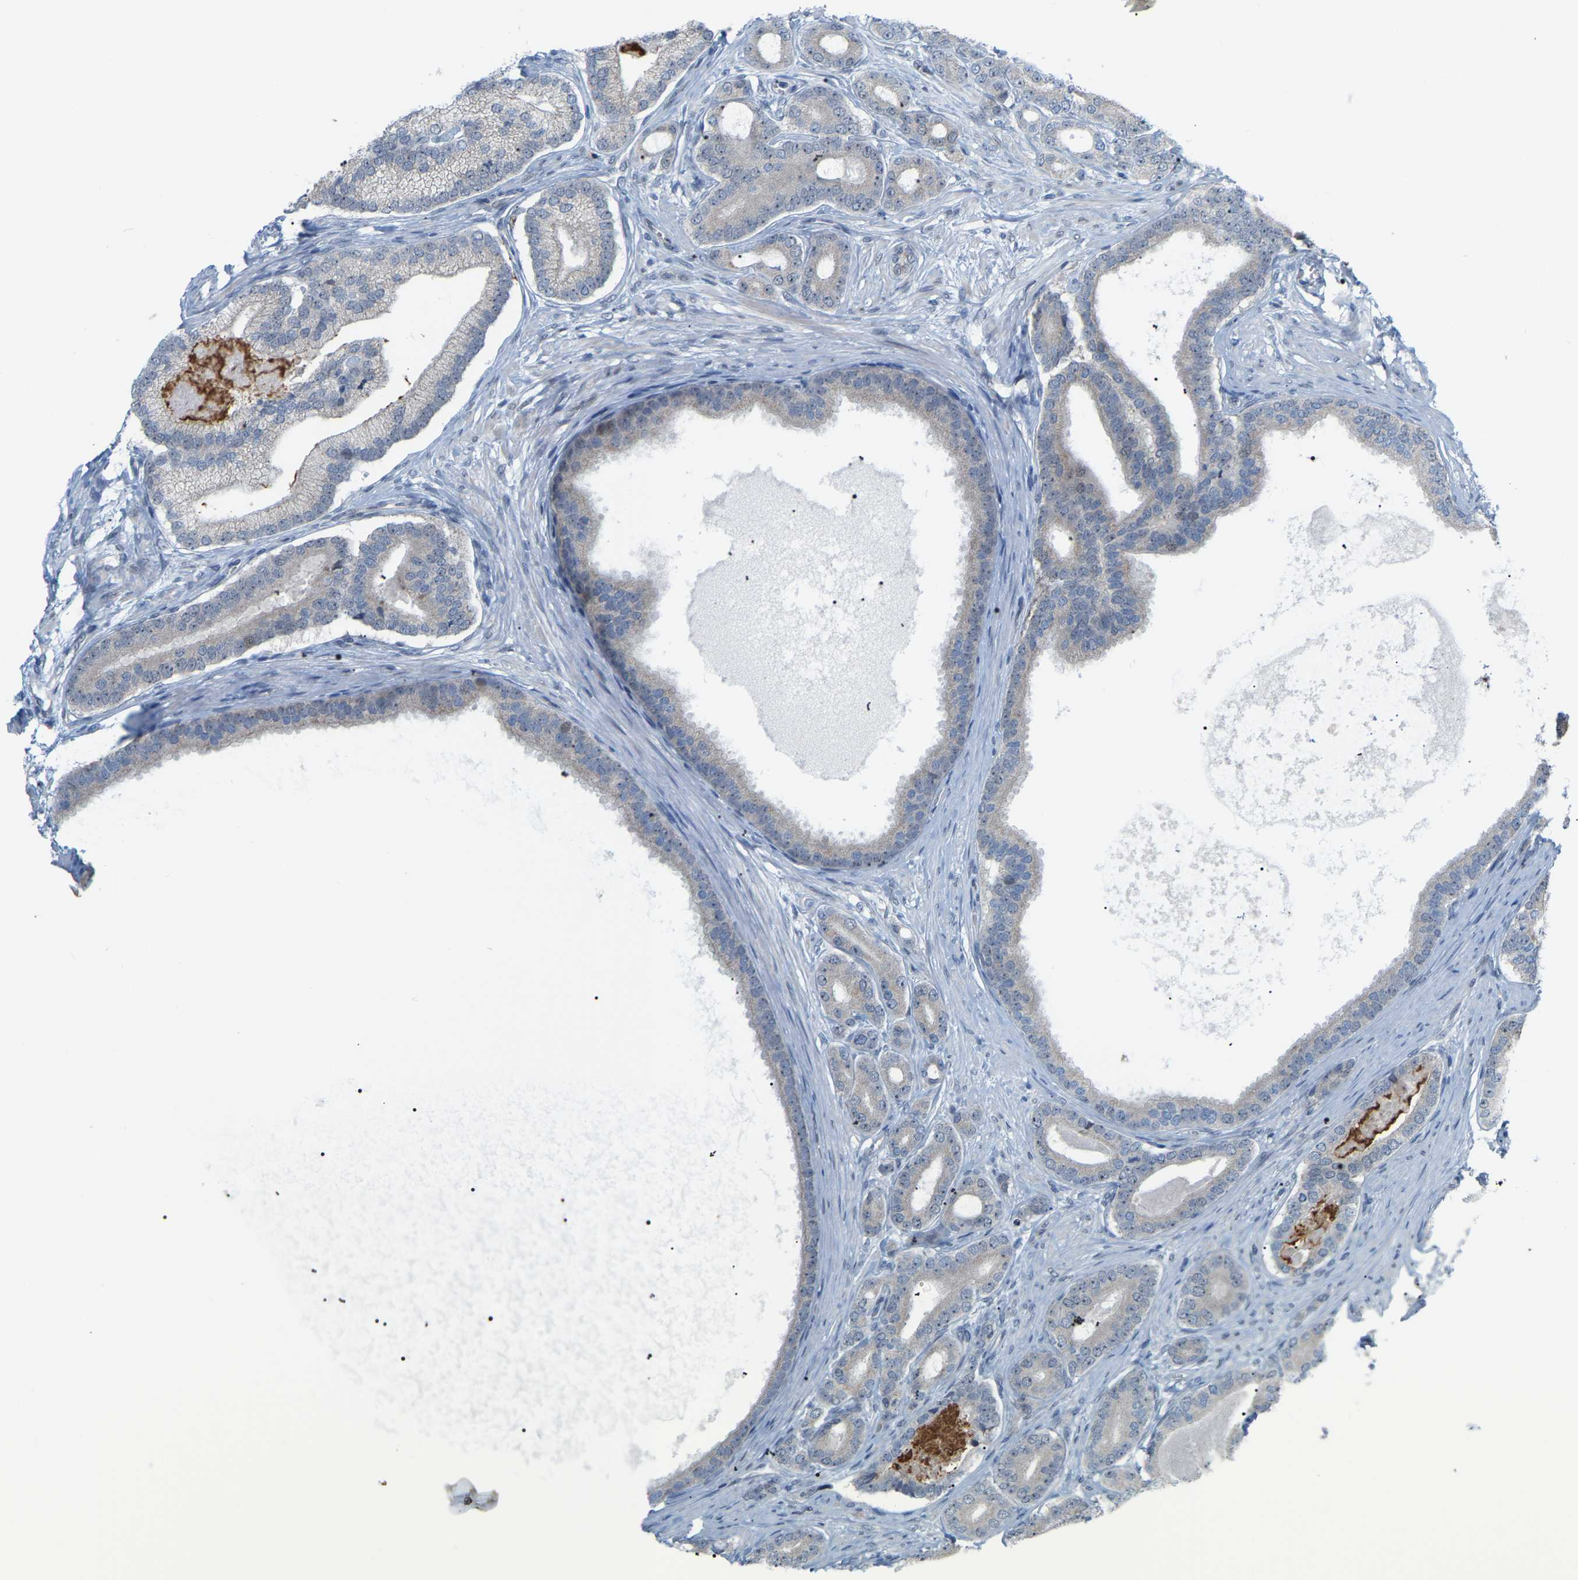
{"staining": {"intensity": "negative", "quantity": "none", "location": "none"}, "tissue": "prostate cancer", "cell_type": "Tumor cells", "image_type": "cancer", "snomed": [{"axis": "morphology", "description": "Adenocarcinoma, High grade"}, {"axis": "topography", "description": "Prostate"}], "caption": "Prostate adenocarcinoma (high-grade) stained for a protein using immunohistochemistry displays no positivity tumor cells.", "gene": "CROT", "patient": {"sex": "male", "age": 60}}